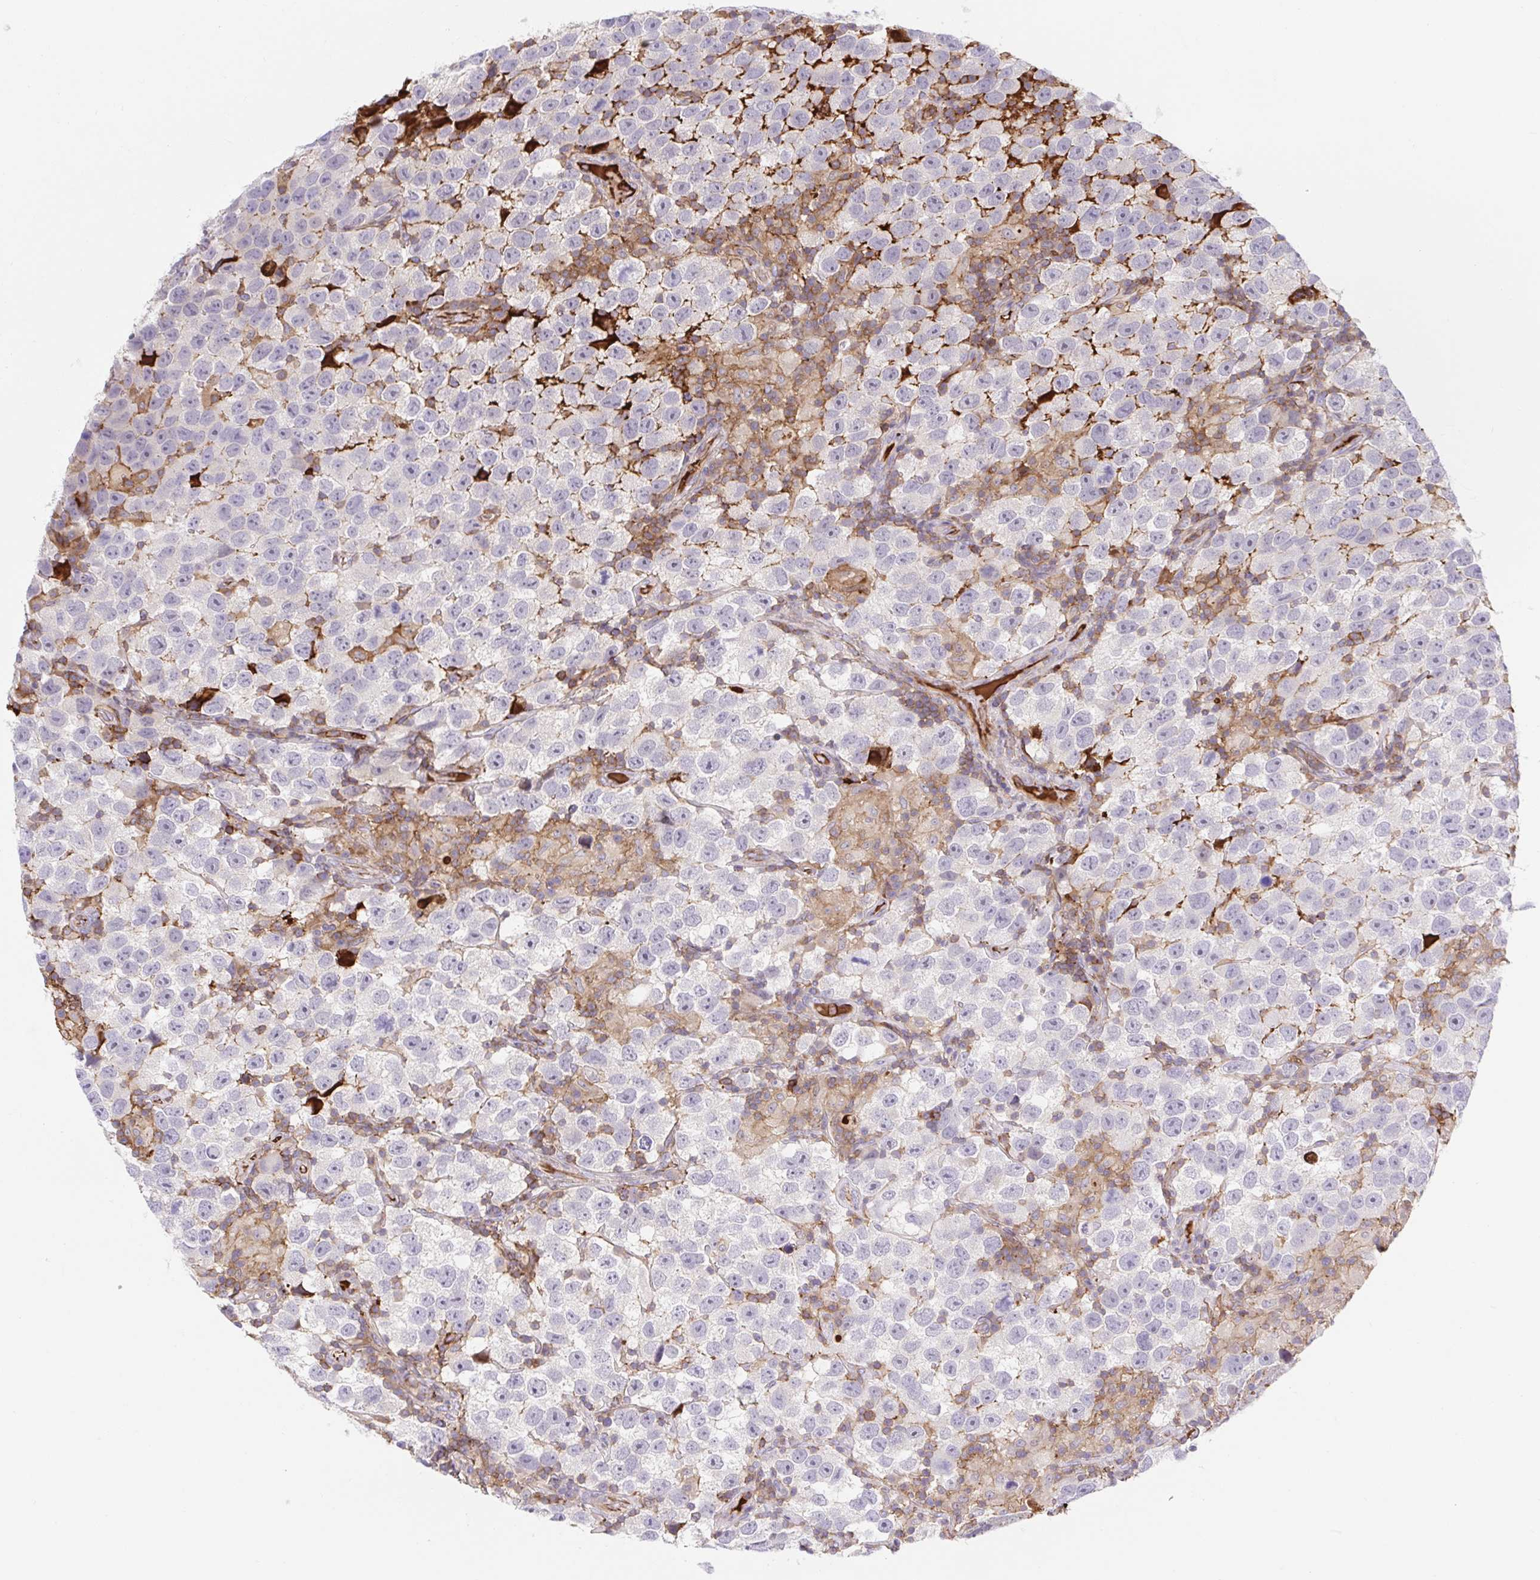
{"staining": {"intensity": "negative", "quantity": "none", "location": "none"}, "tissue": "testis cancer", "cell_type": "Tumor cells", "image_type": "cancer", "snomed": [{"axis": "morphology", "description": "Seminoma, NOS"}, {"axis": "topography", "description": "Testis"}], "caption": "DAB immunohistochemical staining of testis cancer (seminoma) displays no significant positivity in tumor cells.", "gene": "TPRG1", "patient": {"sex": "male", "age": 26}}